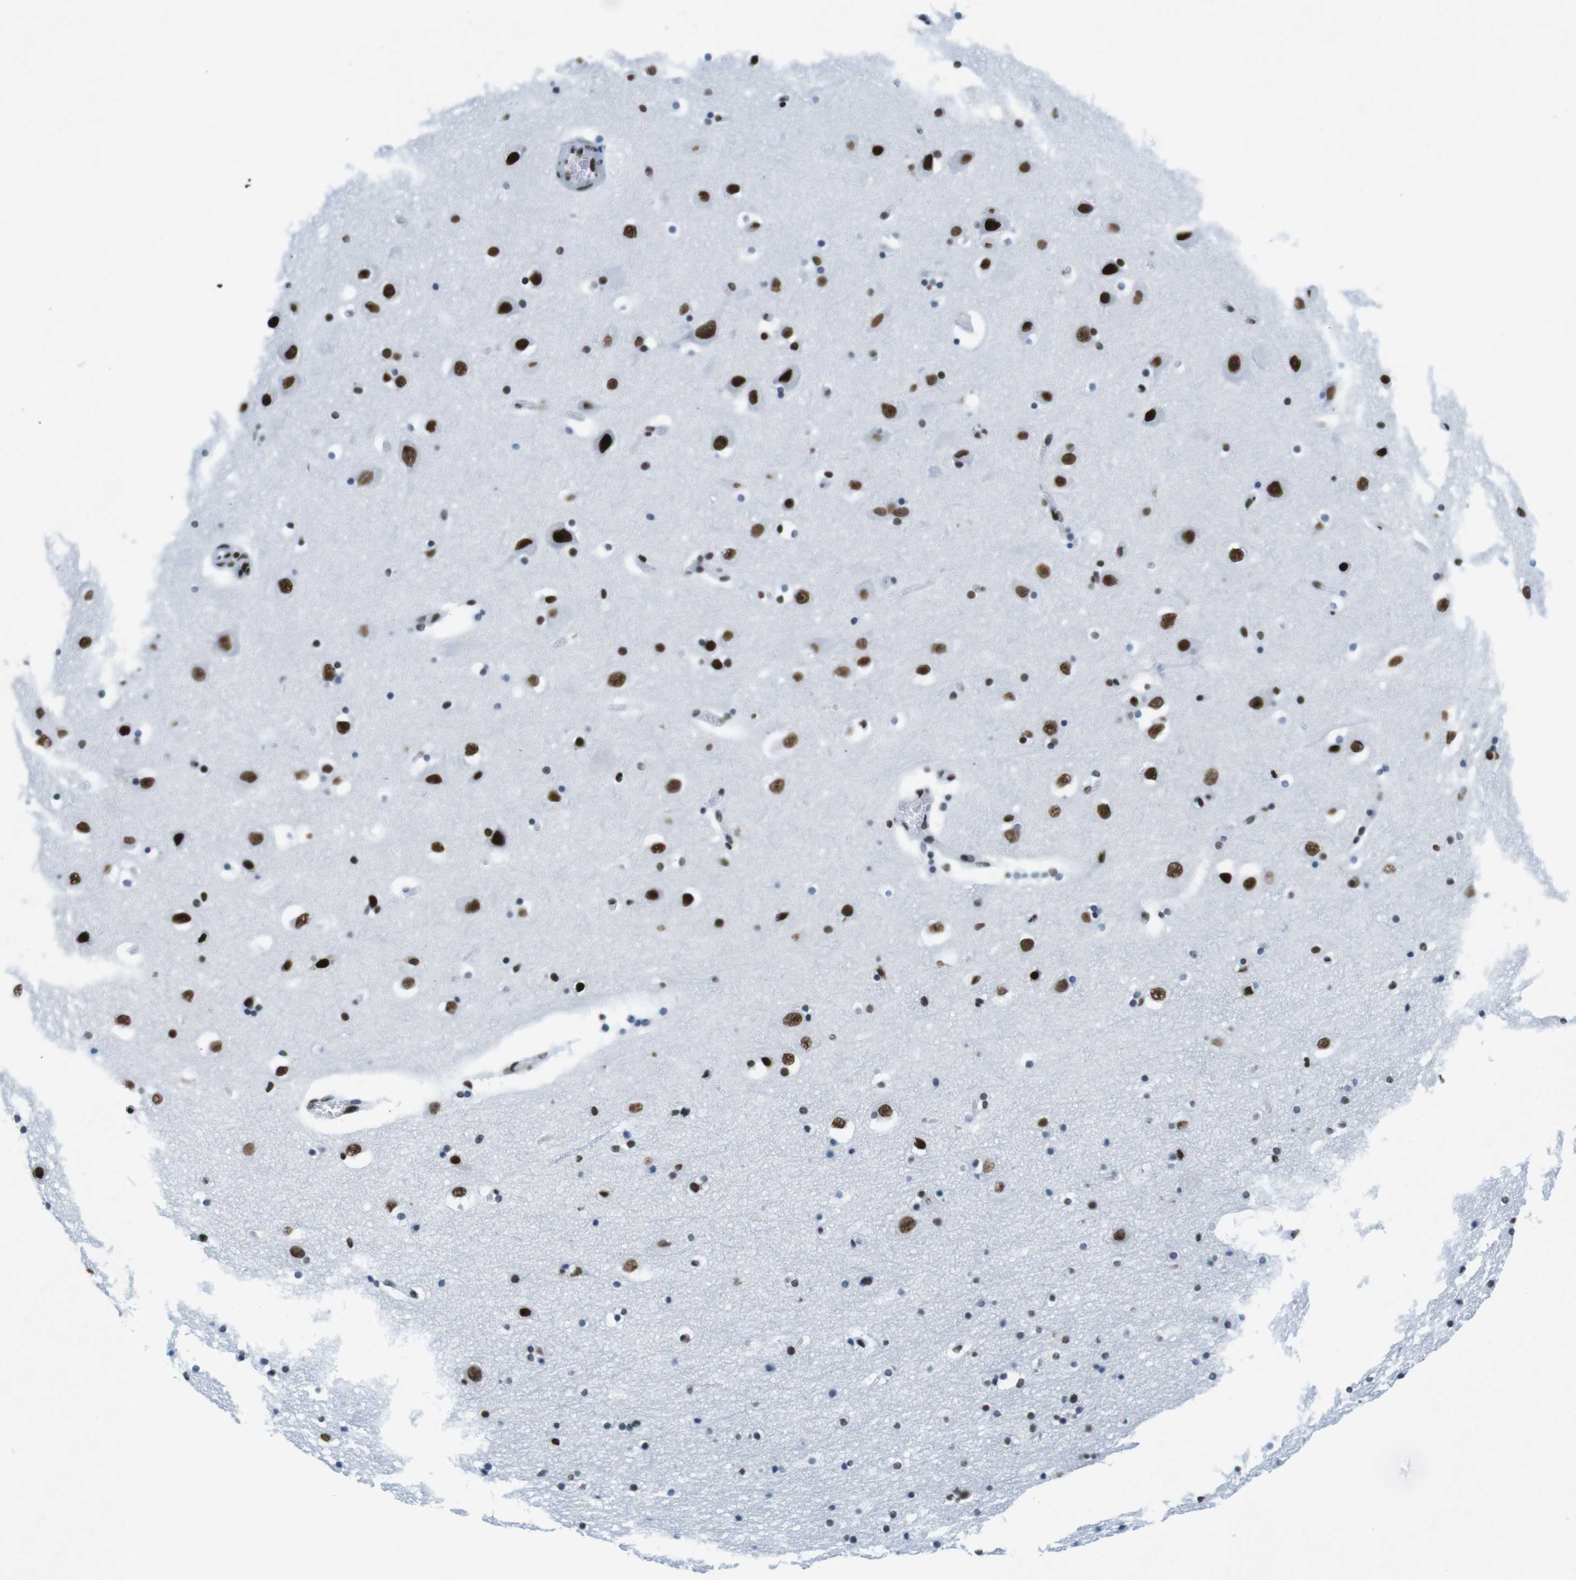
{"staining": {"intensity": "moderate", "quantity": "25%-75%", "location": "nuclear"}, "tissue": "hippocampus", "cell_type": "Glial cells", "image_type": "normal", "snomed": [{"axis": "morphology", "description": "Normal tissue, NOS"}, {"axis": "topography", "description": "Hippocampus"}], "caption": "This histopathology image shows immunohistochemistry staining of normal hippocampus, with medium moderate nuclear staining in about 25%-75% of glial cells.", "gene": "CITED2", "patient": {"sex": "male", "age": 45}}